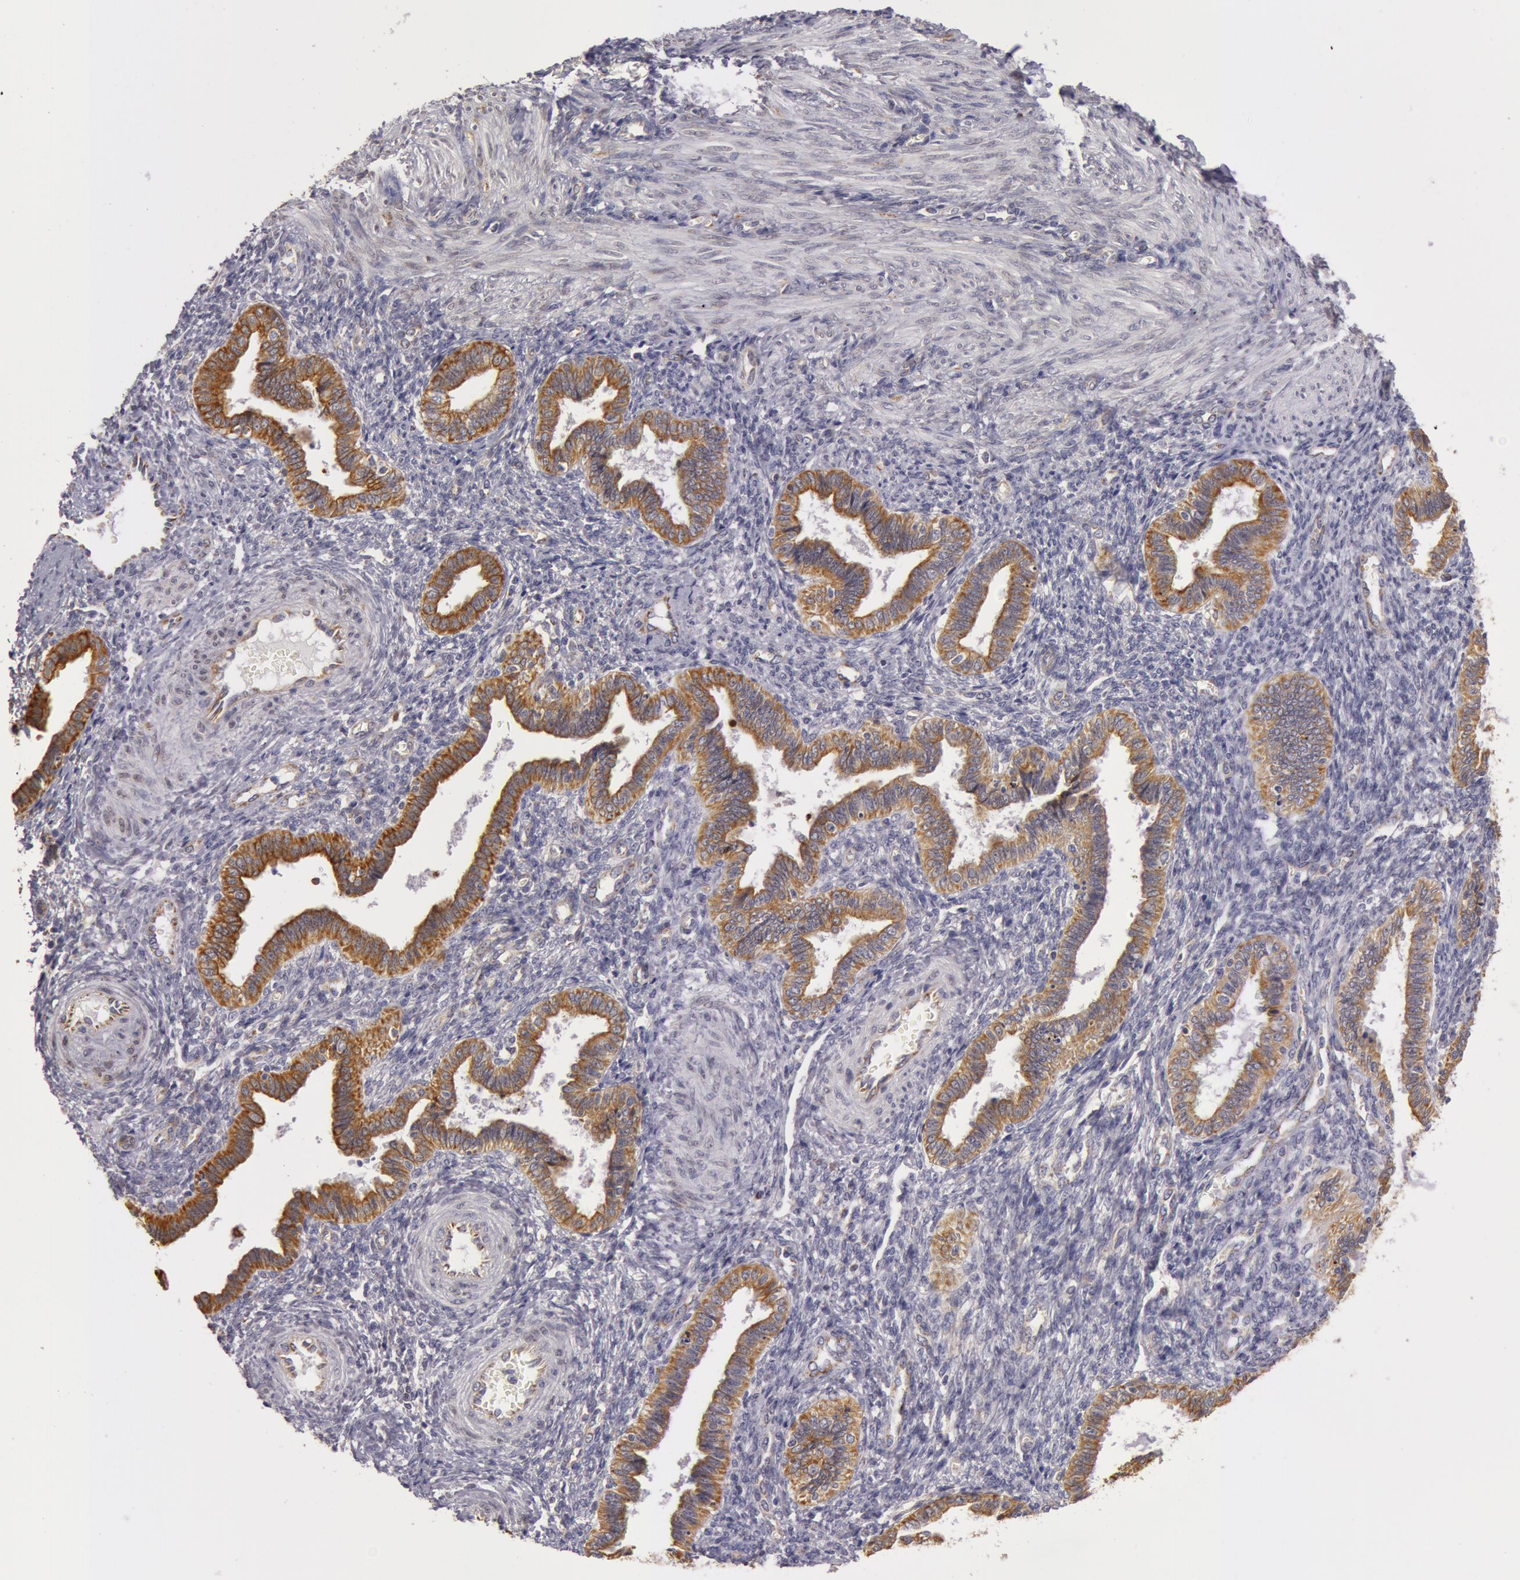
{"staining": {"intensity": "negative", "quantity": "none", "location": "none"}, "tissue": "endometrium", "cell_type": "Cells in endometrial stroma", "image_type": "normal", "snomed": [{"axis": "morphology", "description": "Normal tissue, NOS"}, {"axis": "topography", "description": "Endometrium"}], "caption": "Immunohistochemical staining of unremarkable human endometrium exhibits no significant expression in cells in endometrial stroma.", "gene": "KRT18", "patient": {"sex": "female", "age": 36}}